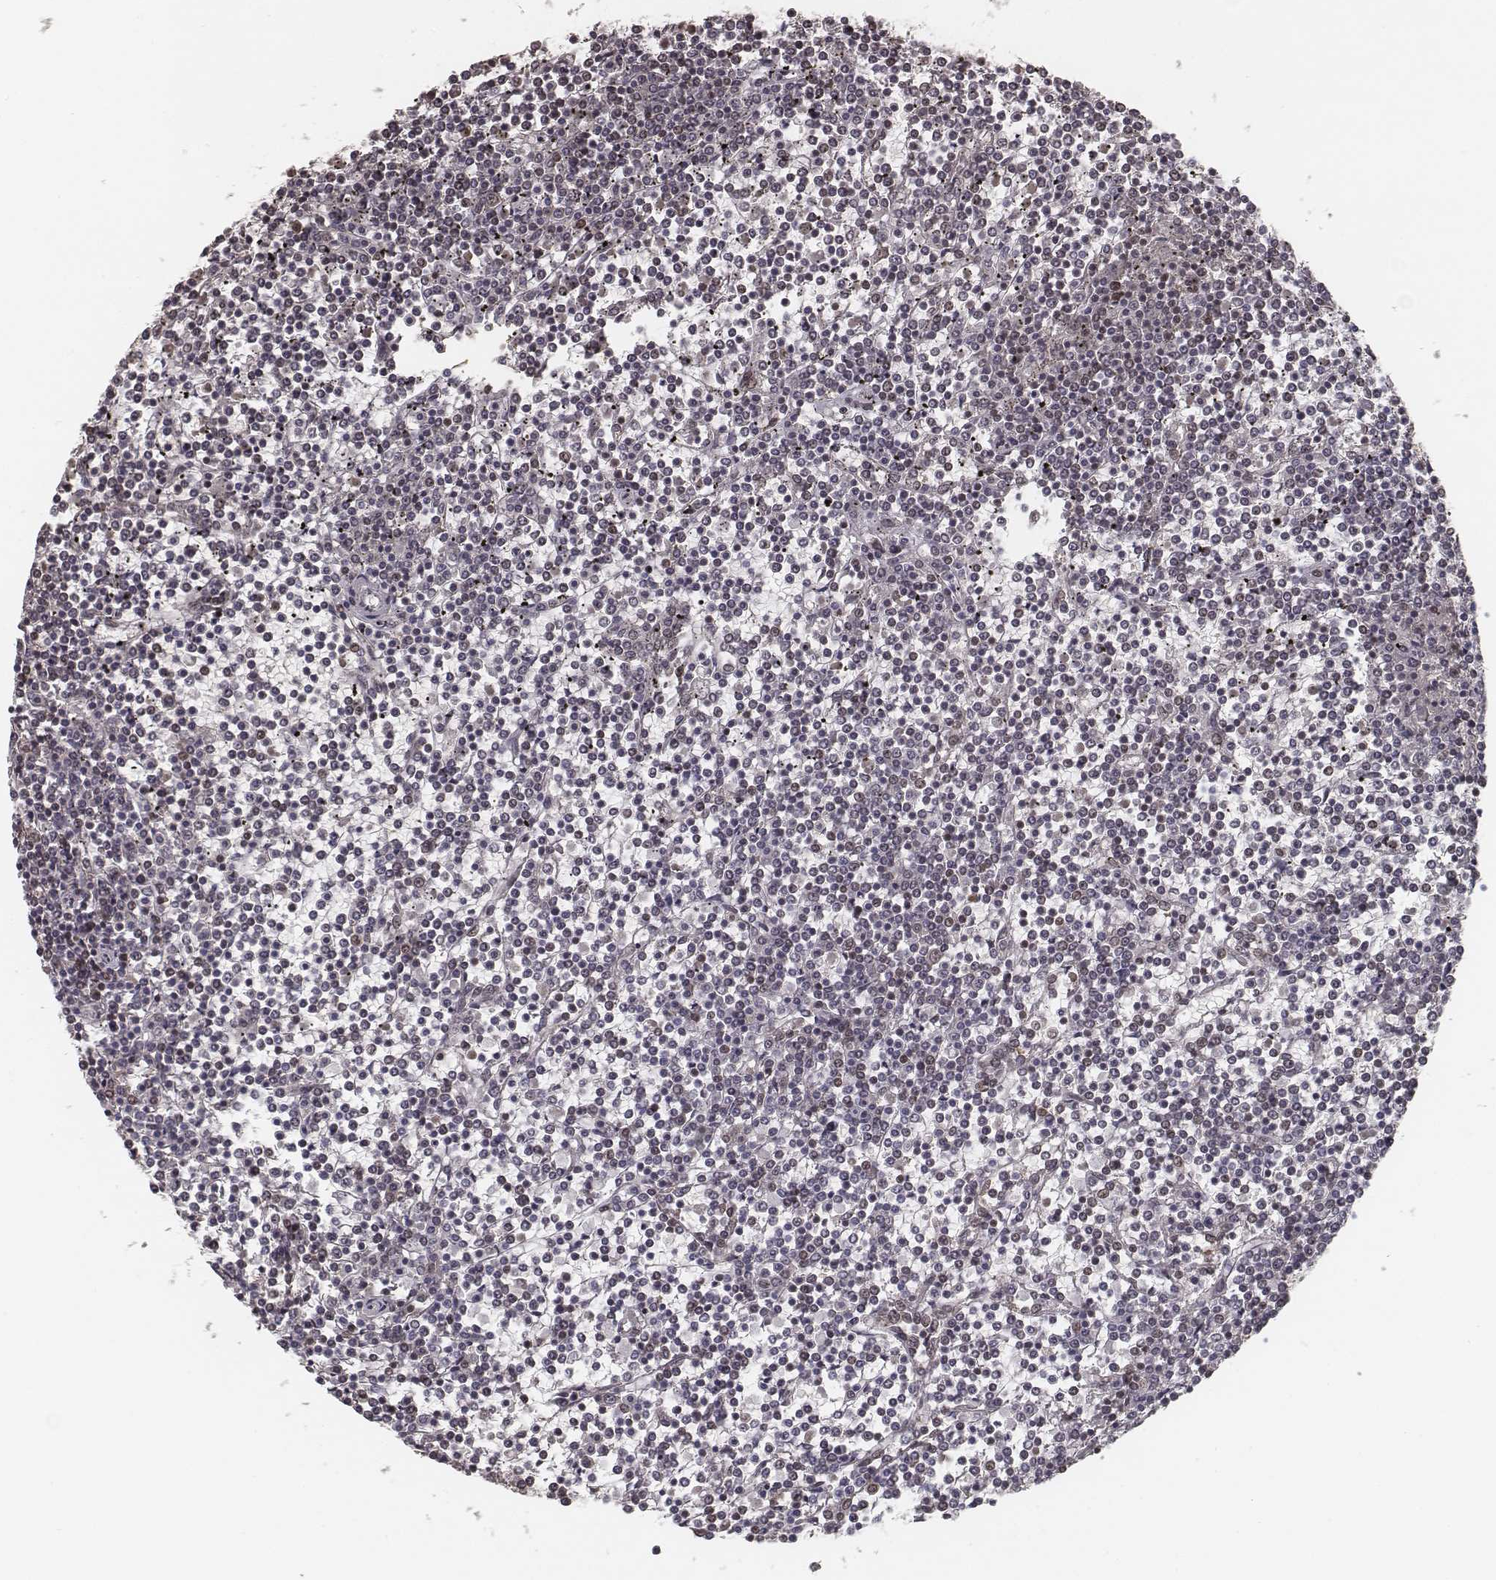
{"staining": {"intensity": "negative", "quantity": "none", "location": "none"}, "tissue": "lymphoma", "cell_type": "Tumor cells", "image_type": "cancer", "snomed": [{"axis": "morphology", "description": "Malignant lymphoma, non-Hodgkin's type, Low grade"}, {"axis": "topography", "description": "Spleen"}], "caption": "Immunohistochemistry (IHC) histopathology image of neoplastic tissue: malignant lymphoma, non-Hodgkin's type (low-grade) stained with DAB (3,3'-diaminobenzidine) reveals no significant protein expression in tumor cells.", "gene": "HMGA2", "patient": {"sex": "female", "age": 19}}